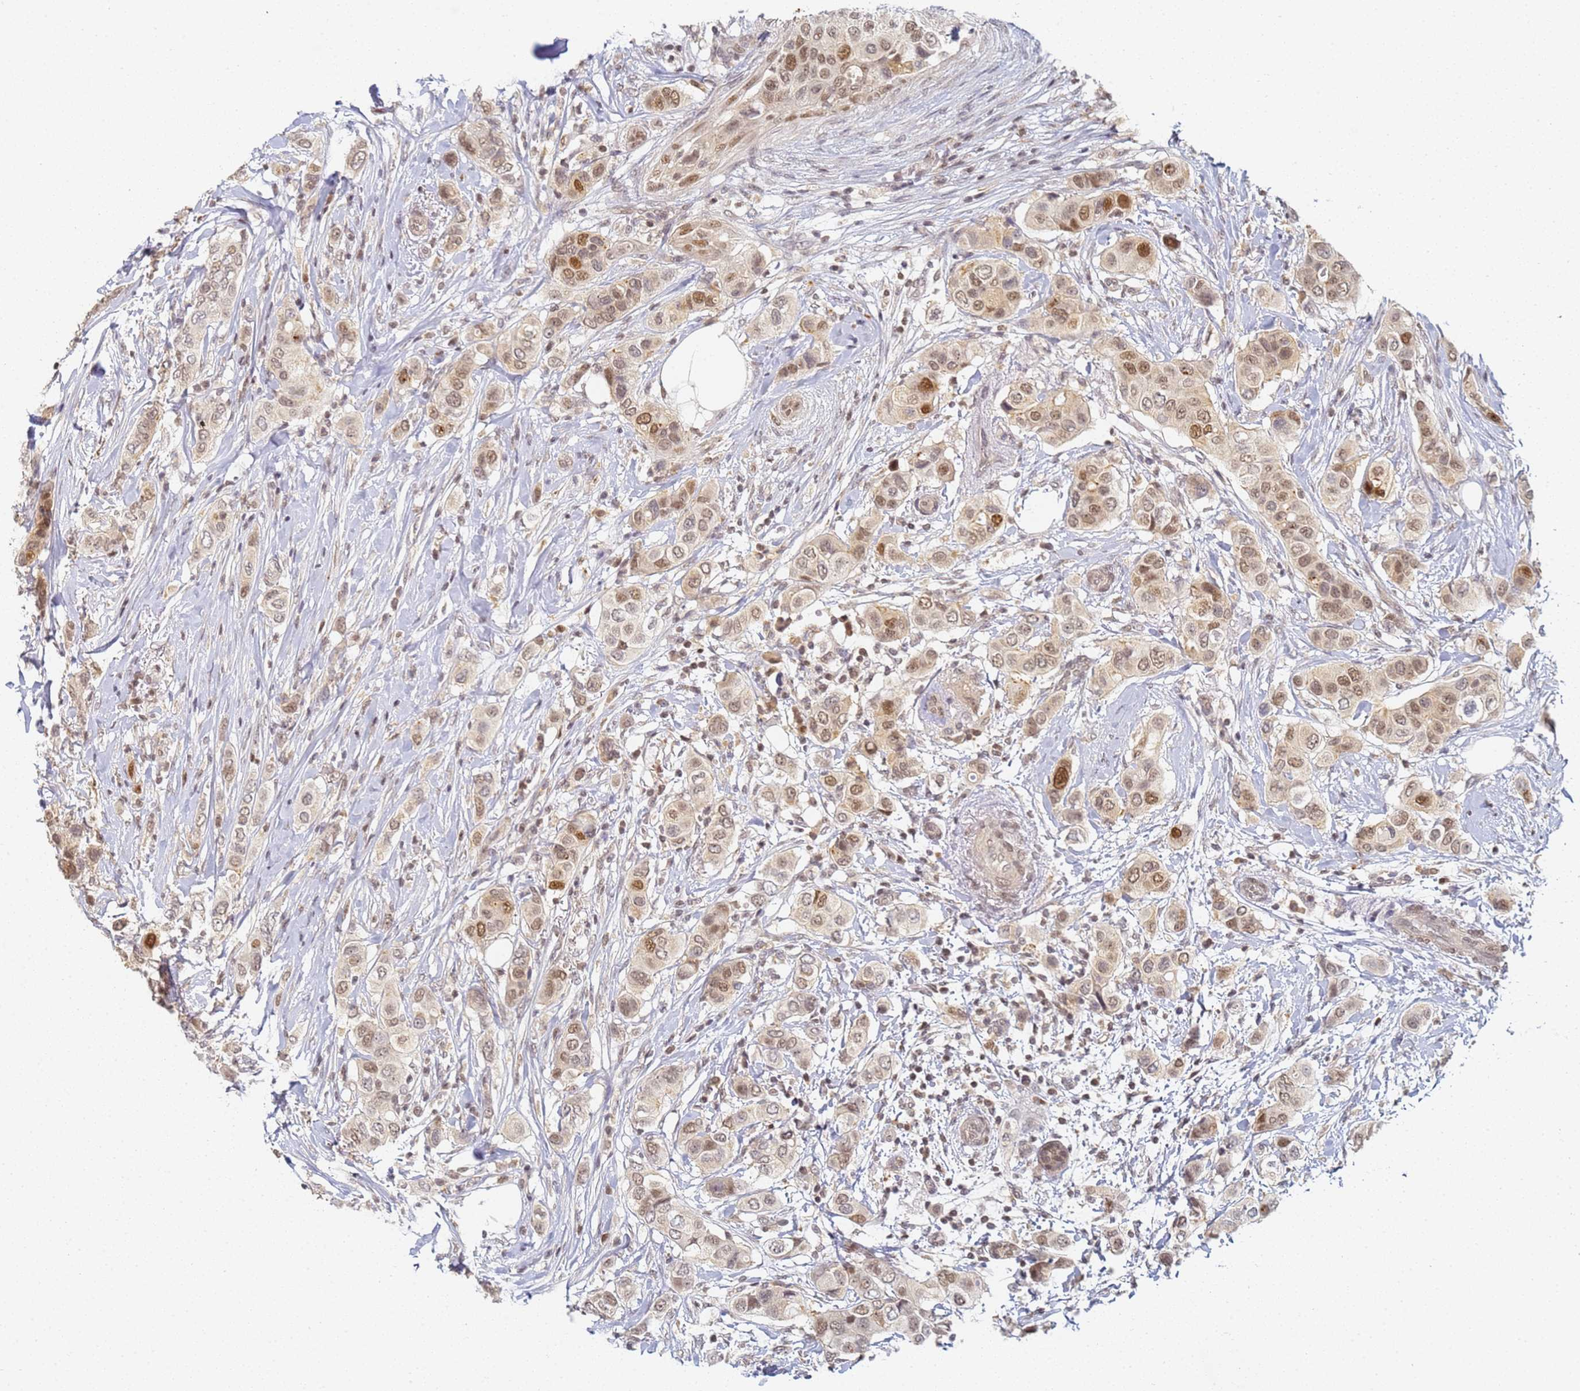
{"staining": {"intensity": "moderate", "quantity": ">75%", "location": "nuclear"}, "tissue": "breast cancer", "cell_type": "Tumor cells", "image_type": "cancer", "snomed": [{"axis": "morphology", "description": "Lobular carcinoma"}, {"axis": "topography", "description": "Breast"}], "caption": "Lobular carcinoma (breast) stained with a brown dye displays moderate nuclear positive staining in approximately >75% of tumor cells.", "gene": "HMCES", "patient": {"sex": "female", "age": 51}}